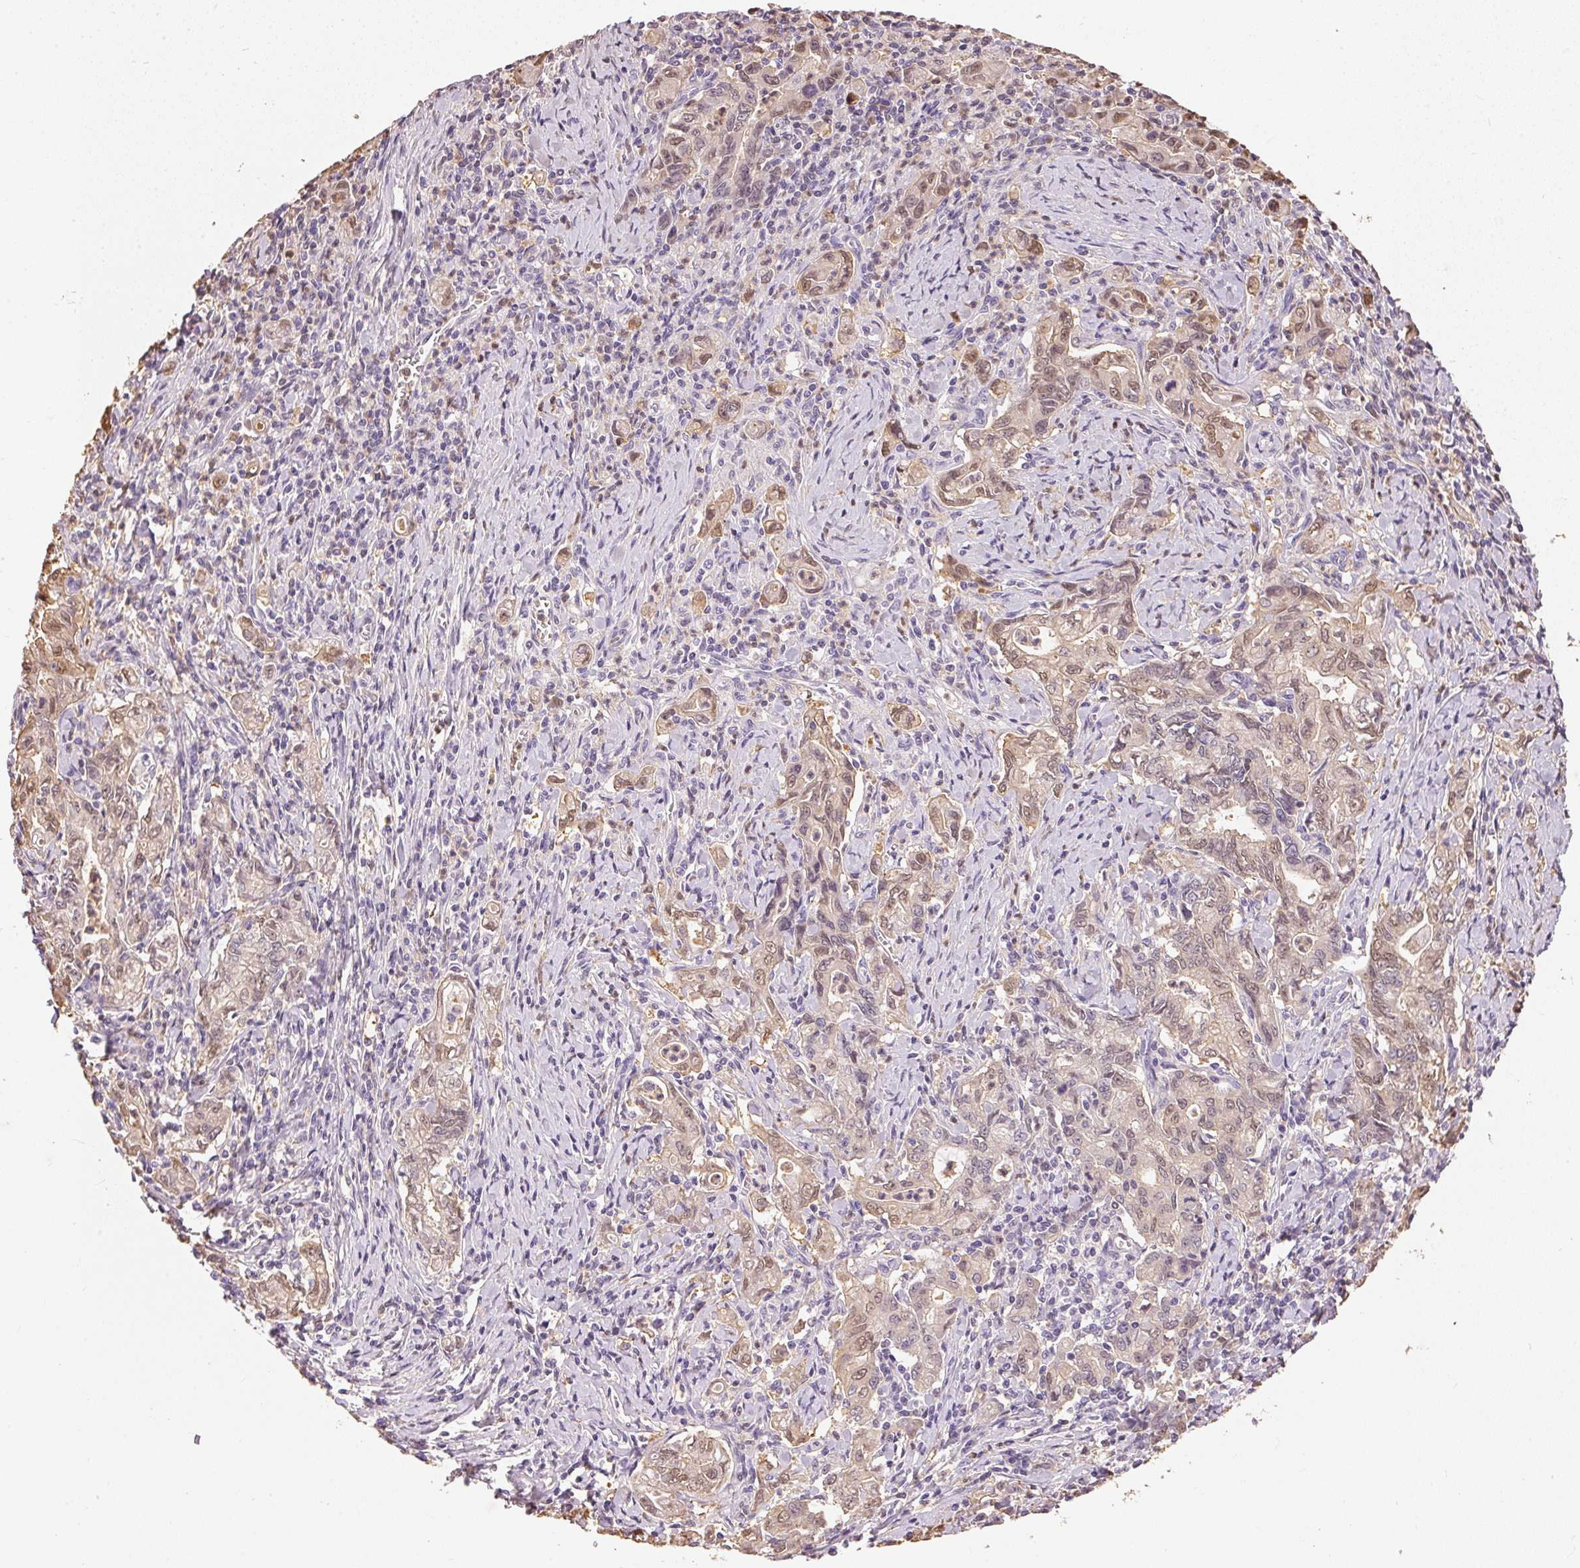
{"staining": {"intensity": "weak", "quantity": "25%-75%", "location": "cytoplasmic/membranous,nuclear"}, "tissue": "stomach cancer", "cell_type": "Tumor cells", "image_type": "cancer", "snomed": [{"axis": "morphology", "description": "Adenocarcinoma, NOS"}, {"axis": "topography", "description": "Stomach, upper"}], "caption": "IHC (DAB) staining of human stomach adenocarcinoma reveals weak cytoplasmic/membranous and nuclear protein expression in about 25%-75% of tumor cells.", "gene": "S100A3", "patient": {"sex": "female", "age": 79}}